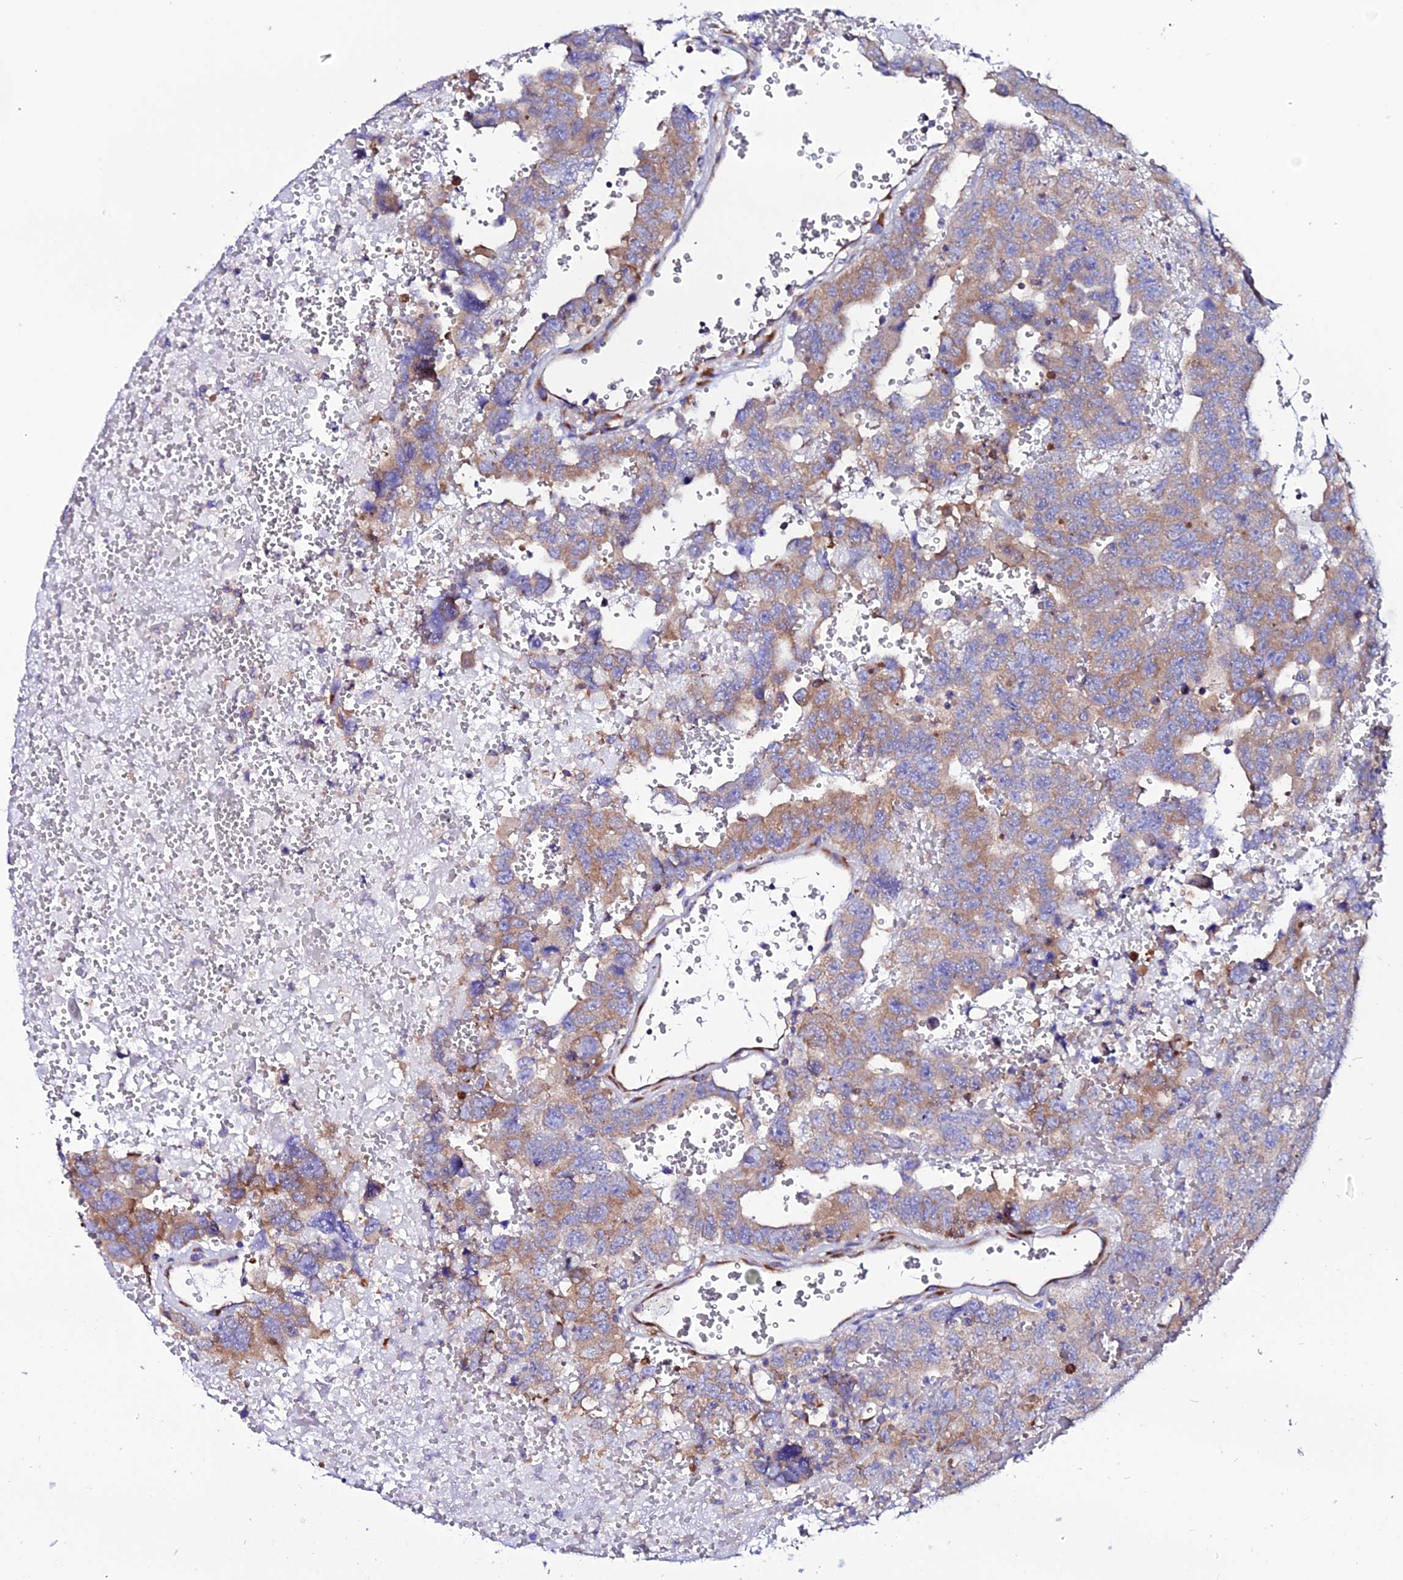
{"staining": {"intensity": "moderate", "quantity": "<25%", "location": "cytoplasmic/membranous"}, "tissue": "testis cancer", "cell_type": "Tumor cells", "image_type": "cancer", "snomed": [{"axis": "morphology", "description": "Carcinoma, Embryonal, NOS"}, {"axis": "topography", "description": "Testis"}], "caption": "Moderate cytoplasmic/membranous protein positivity is present in about <25% of tumor cells in testis cancer (embryonal carcinoma). The protein of interest is shown in brown color, while the nuclei are stained blue.", "gene": "EEF1G", "patient": {"sex": "male", "age": 45}}